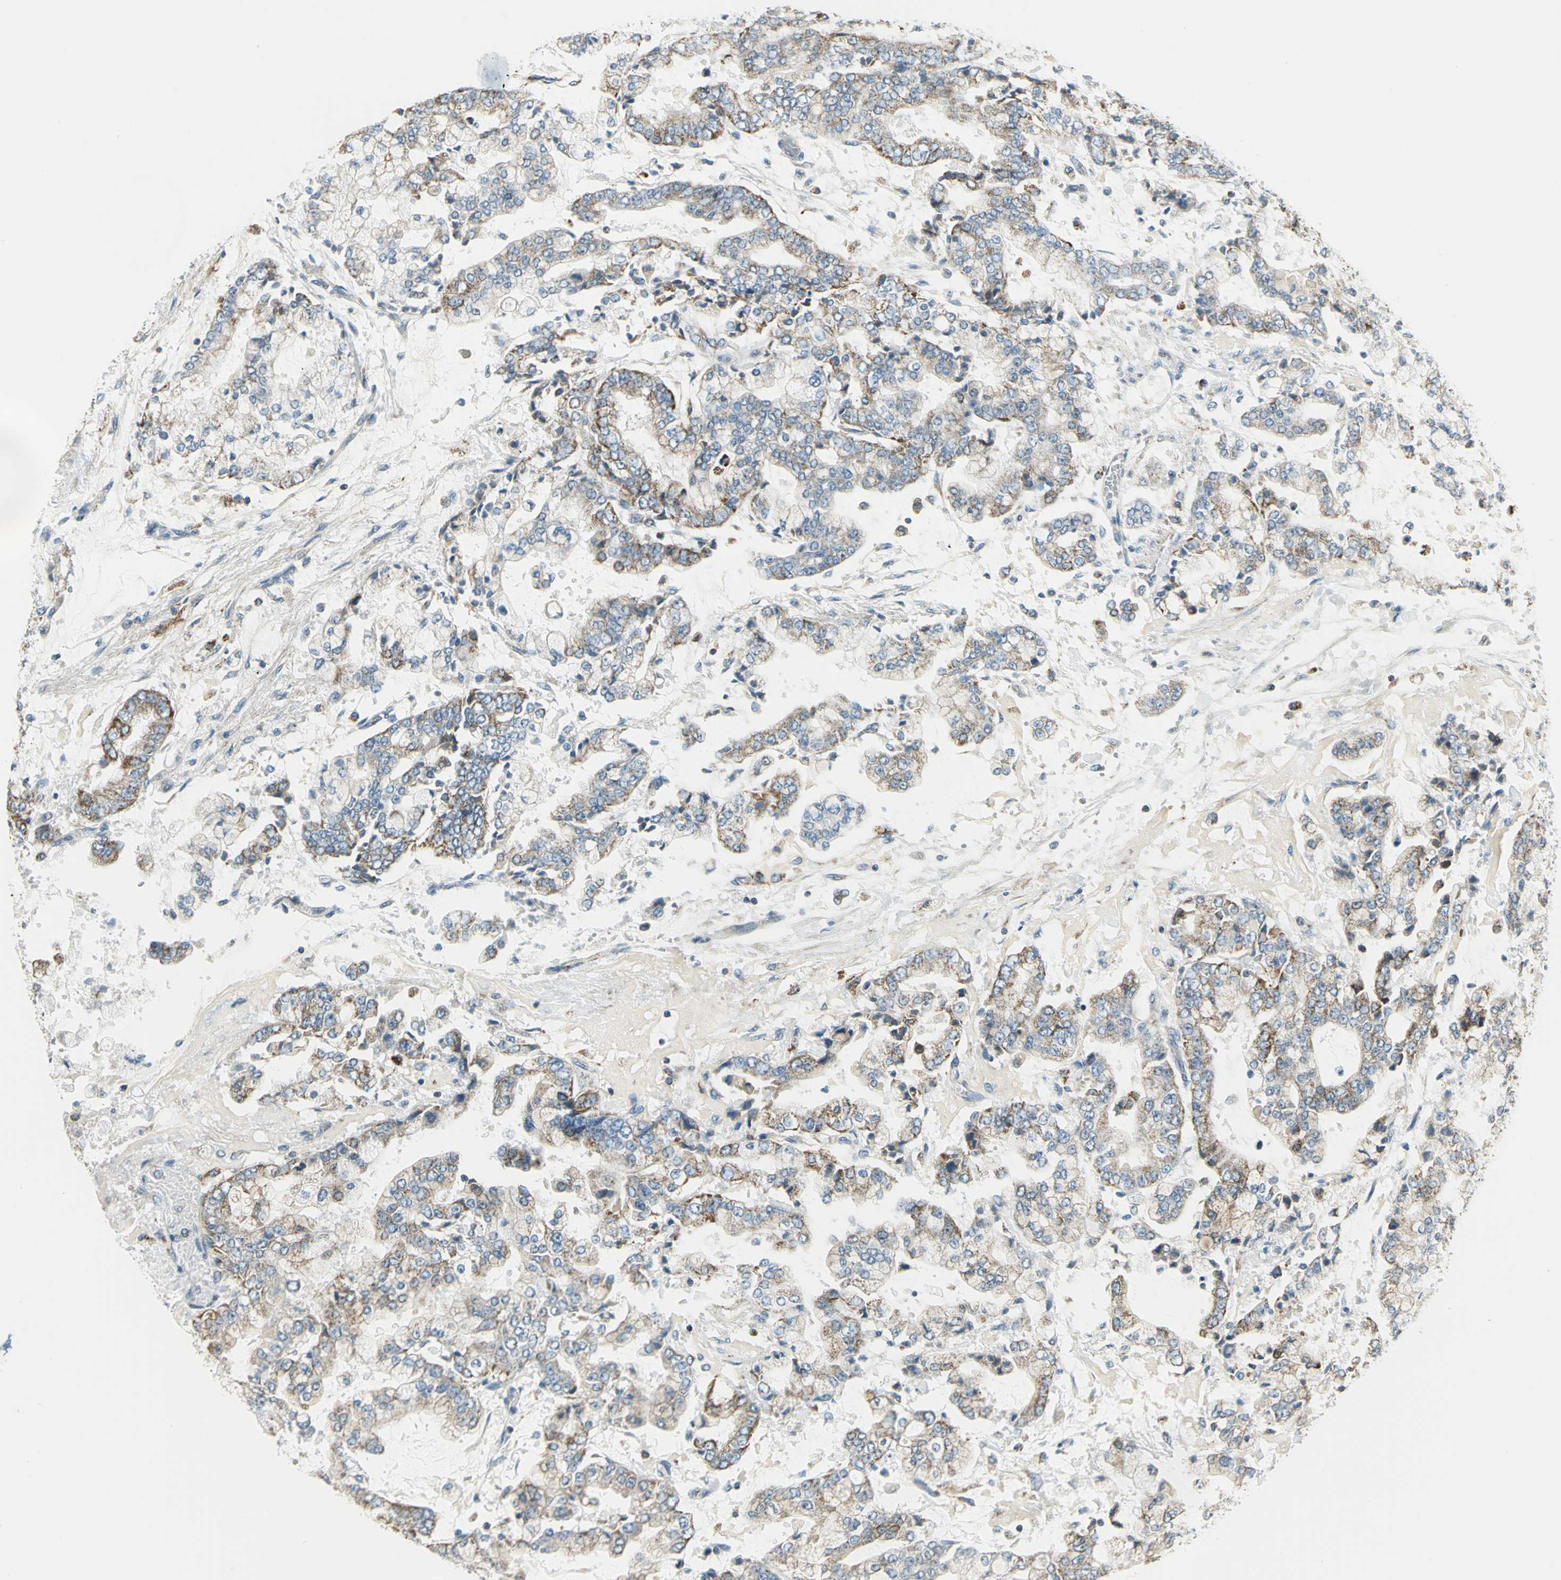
{"staining": {"intensity": "moderate", "quantity": "25%-75%", "location": "cytoplasmic/membranous"}, "tissue": "stomach cancer", "cell_type": "Tumor cells", "image_type": "cancer", "snomed": [{"axis": "morphology", "description": "Adenocarcinoma, NOS"}, {"axis": "topography", "description": "Stomach"}], "caption": "A high-resolution micrograph shows immunohistochemistry staining of stomach adenocarcinoma, which displays moderate cytoplasmic/membranous staining in about 25%-75% of tumor cells.", "gene": "ACADM", "patient": {"sex": "male", "age": 76}}